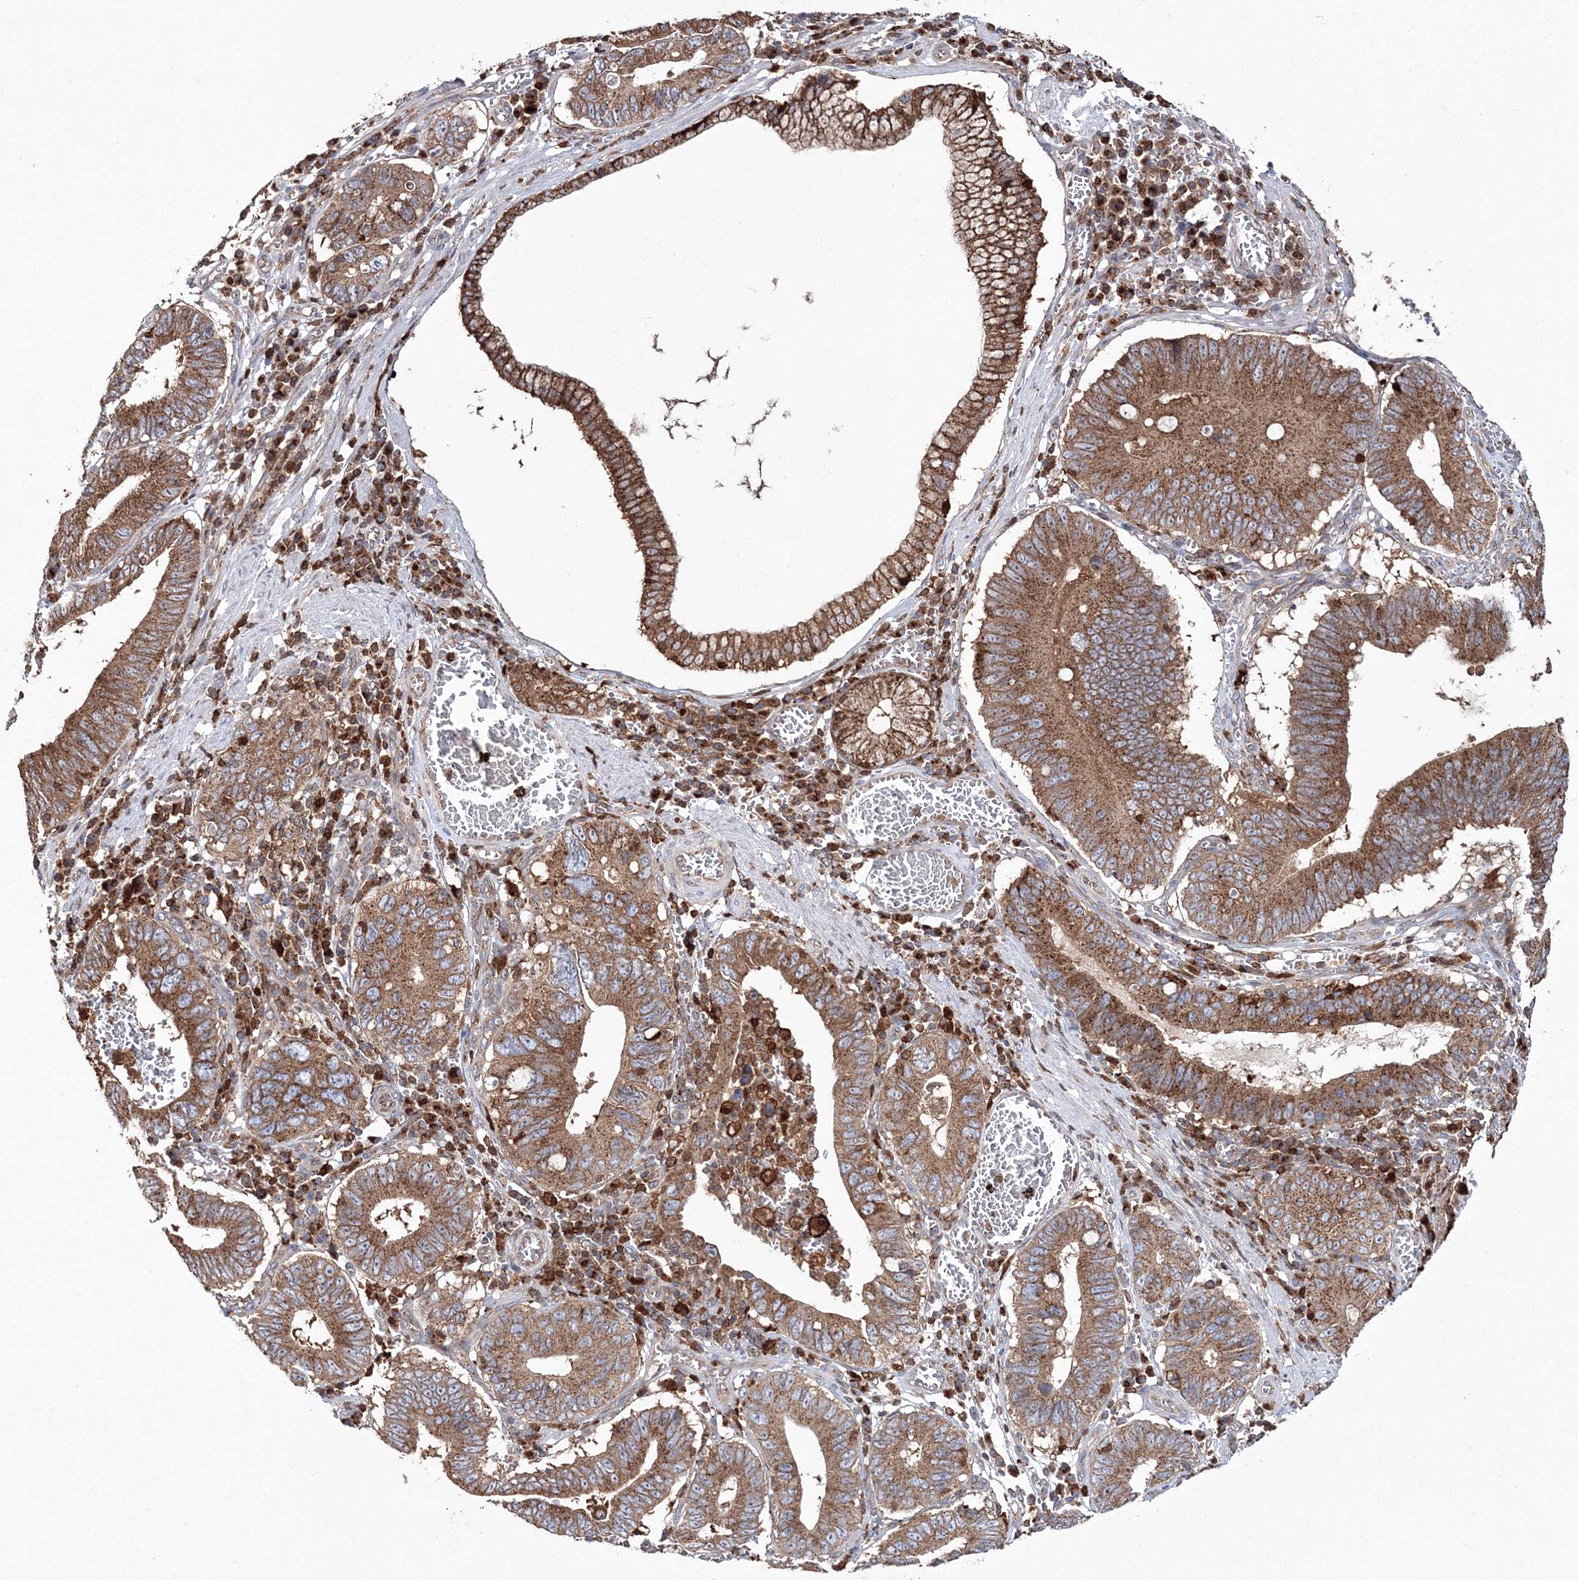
{"staining": {"intensity": "moderate", "quantity": ">75%", "location": "cytoplasmic/membranous"}, "tissue": "stomach cancer", "cell_type": "Tumor cells", "image_type": "cancer", "snomed": [{"axis": "morphology", "description": "Adenocarcinoma, NOS"}, {"axis": "topography", "description": "Stomach"}, {"axis": "topography", "description": "Gastric cardia"}], "caption": "Stomach cancer stained for a protein reveals moderate cytoplasmic/membranous positivity in tumor cells.", "gene": "ARCN1", "patient": {"sex": "male", "age": 59}}